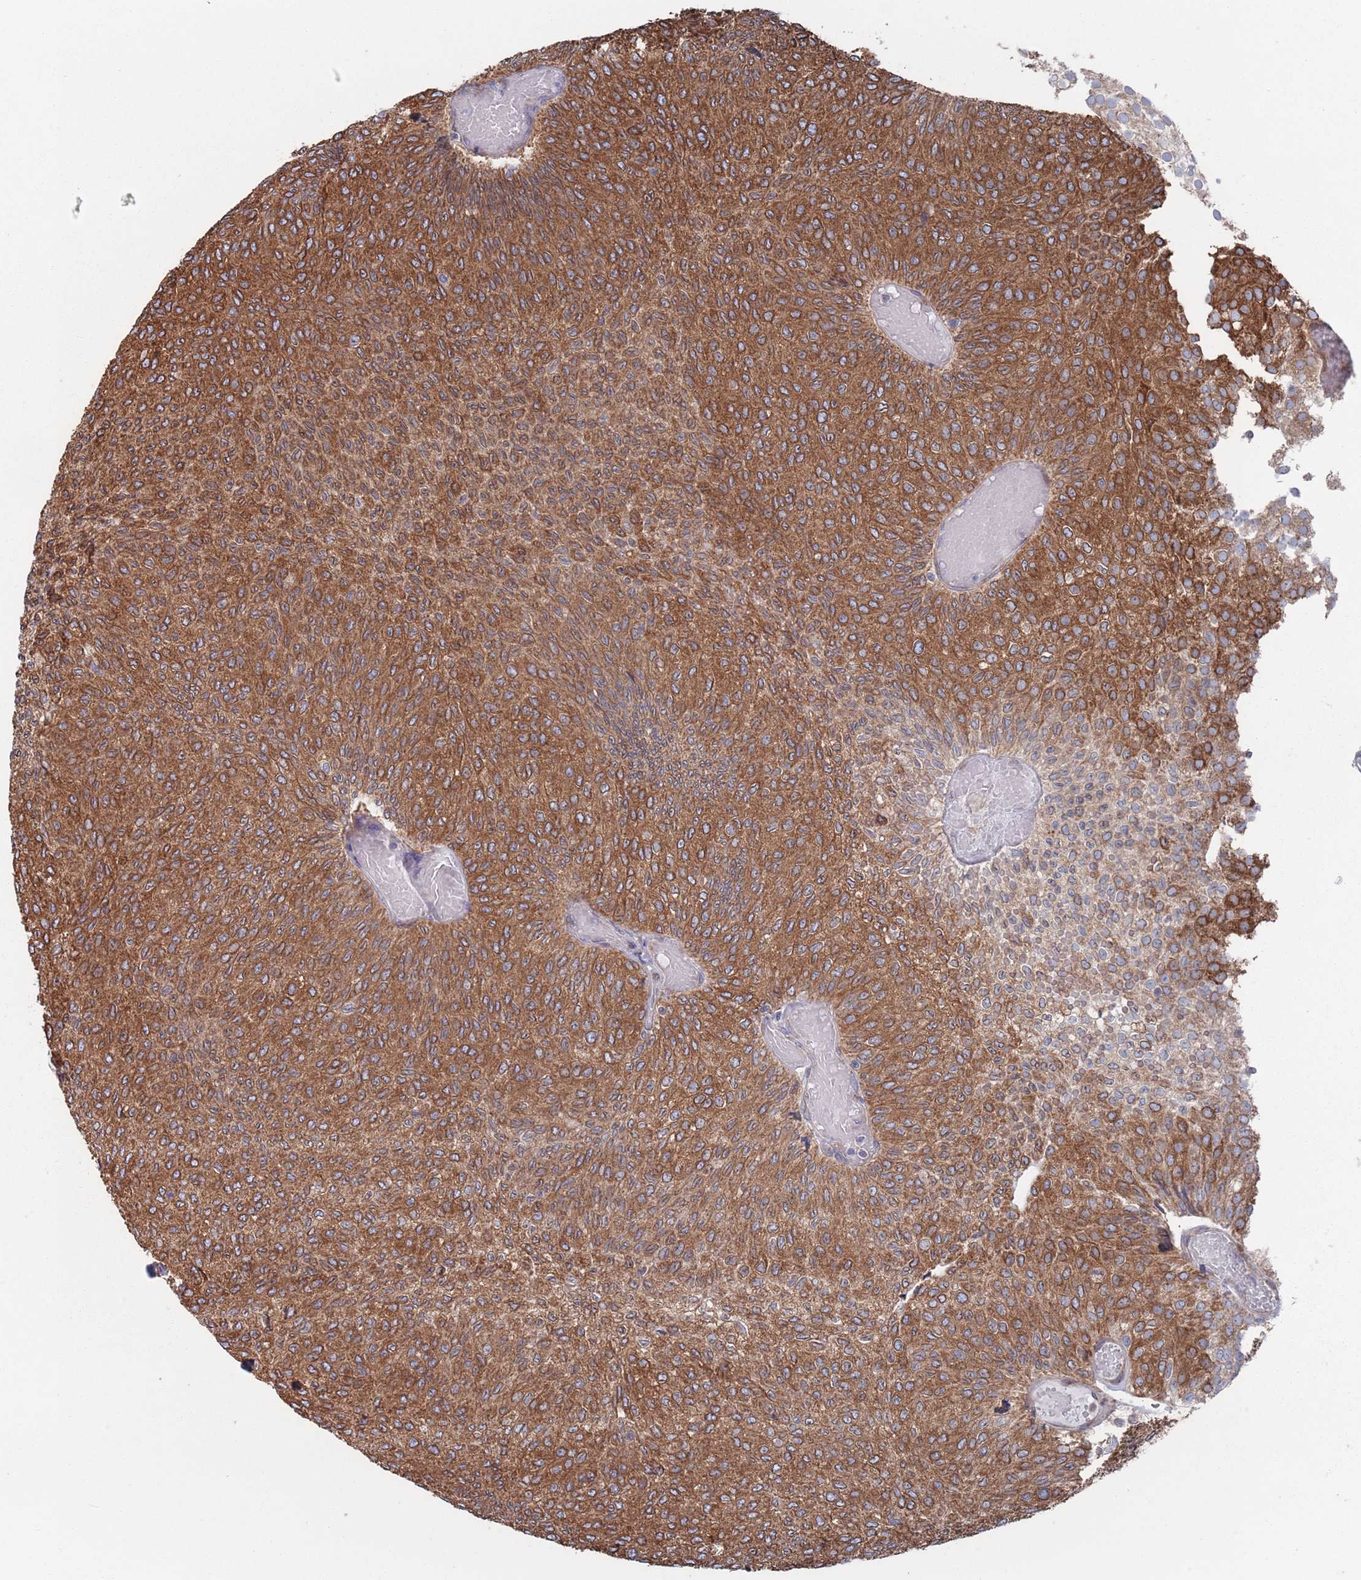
{"staining": {"intensity": "moderate", "quantity": ">75%", "location": "cytoplasmic/membranous"}, "tissue": "urothelial cancer", "cell_type": "Tumor cells", "image_type": "cancer", "snomed": [{"axis": "morphology", "description": "Urothelial carcinoma, Low grade"}, {"axis": "topography", "description": "Urinary bladder"}], "caption": "IHC of human urothelial carcinoma (low-grade) displays medium levels of moderate cytoplasmic/membranous positivity in approximately >75% of tumor cells. Using DAB (3,3'-diaminobenzidine) (brown) and hematoxylin (blue) stains, captured at high magnification using brightfield microscopy.", "gene": "CCDC106", "patient": {"sex": "male", "age": 78}}